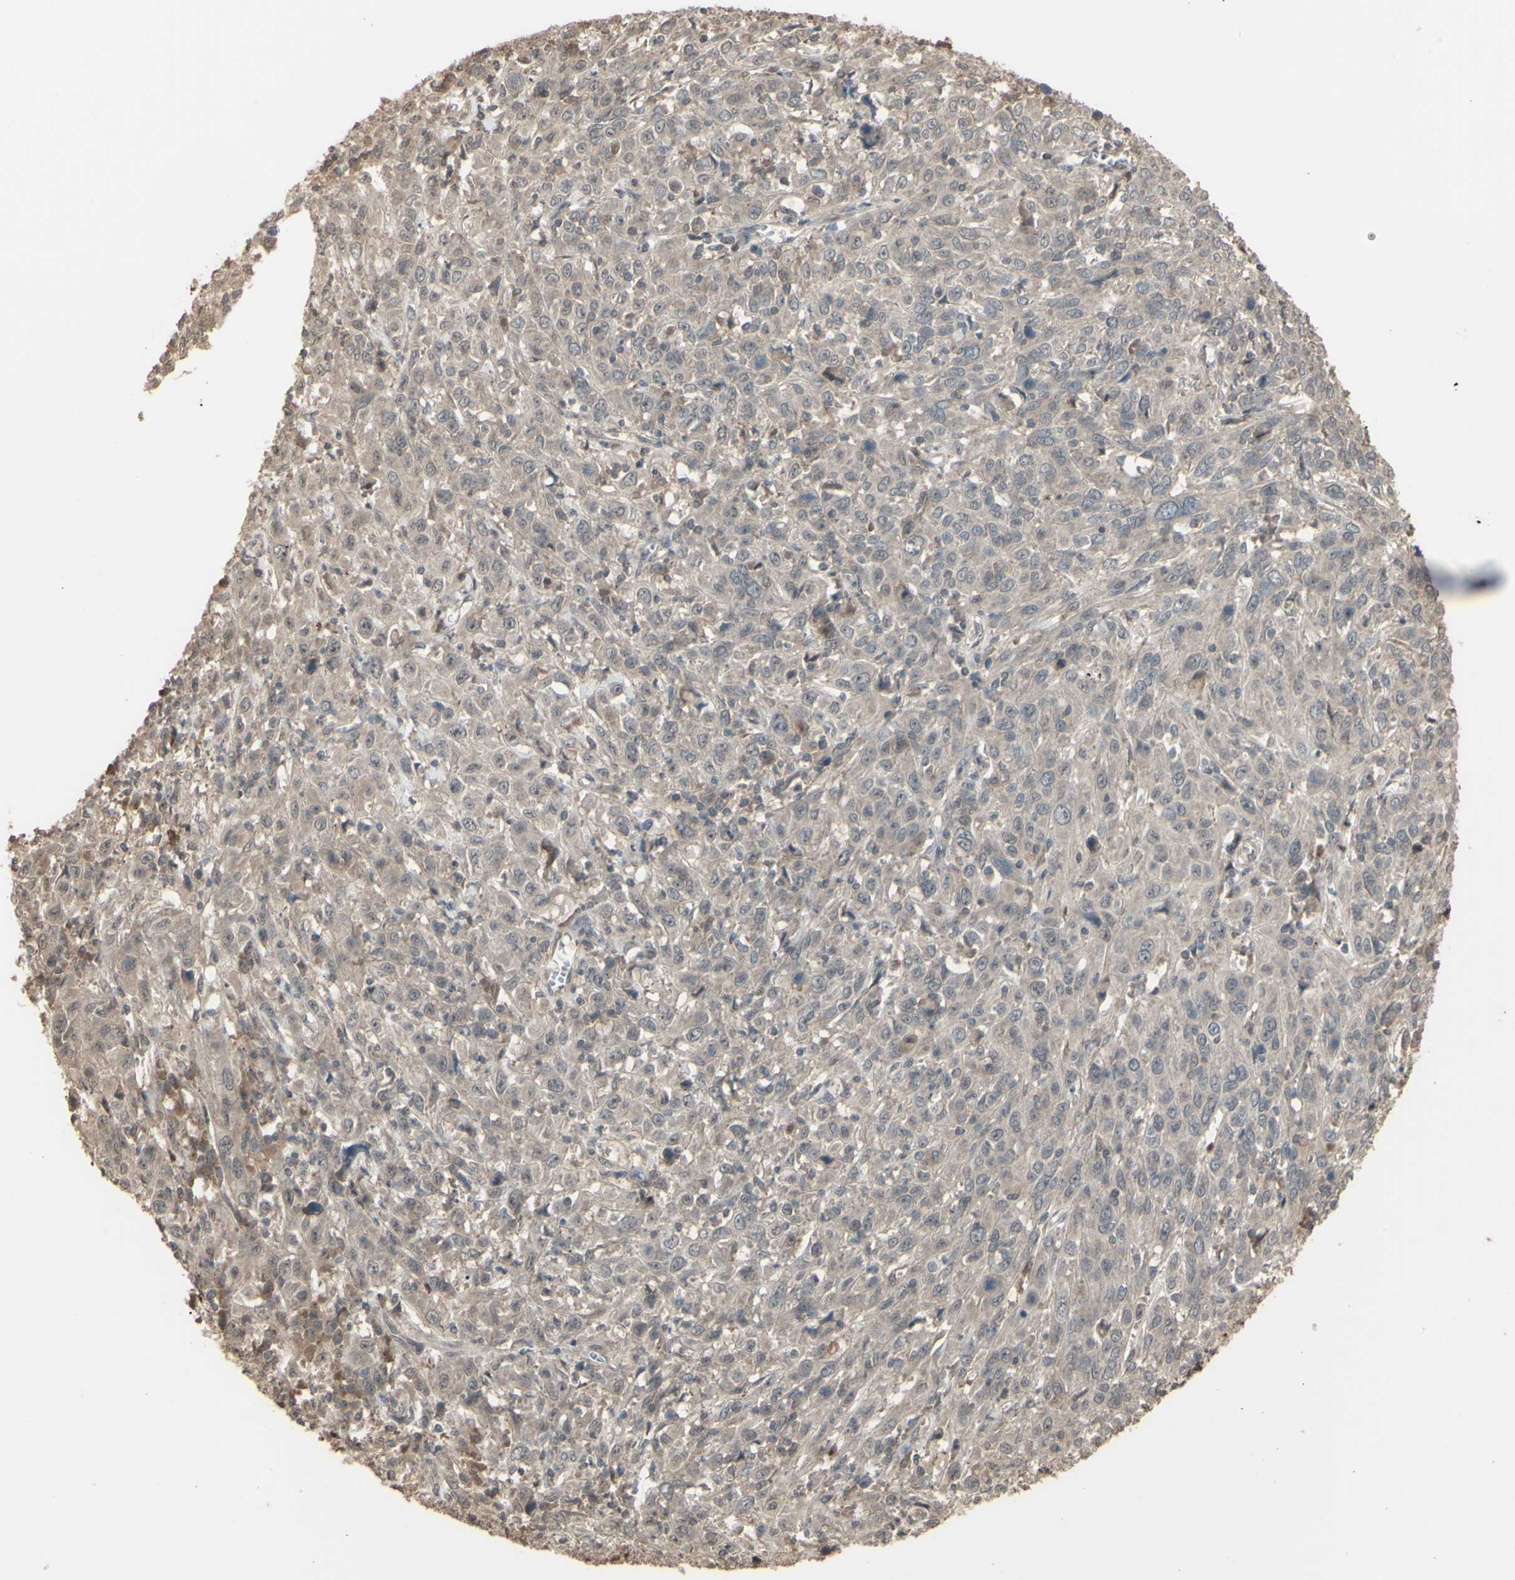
{"staining": {"intensity": "weak", "quantity": ">75%", "location": "cytoplasmic/membranous"}, "tissue": "cervical cancer", "cell_type": "Tumor cells", "image_type": "cancer", "snomed": [{"axis": "morphology", "description": "Squamous cell carcinoma, NOS"}, {"axis": "topography", "description": "Cervix"}], "caption": "Squamous cell carcinoma (cervical) tissue displays weak cytoplasmic/membranous staining in approximately >75% of tumor cells", "gene": "GNAS", "patient": {"sex": "female", "age": 46}}